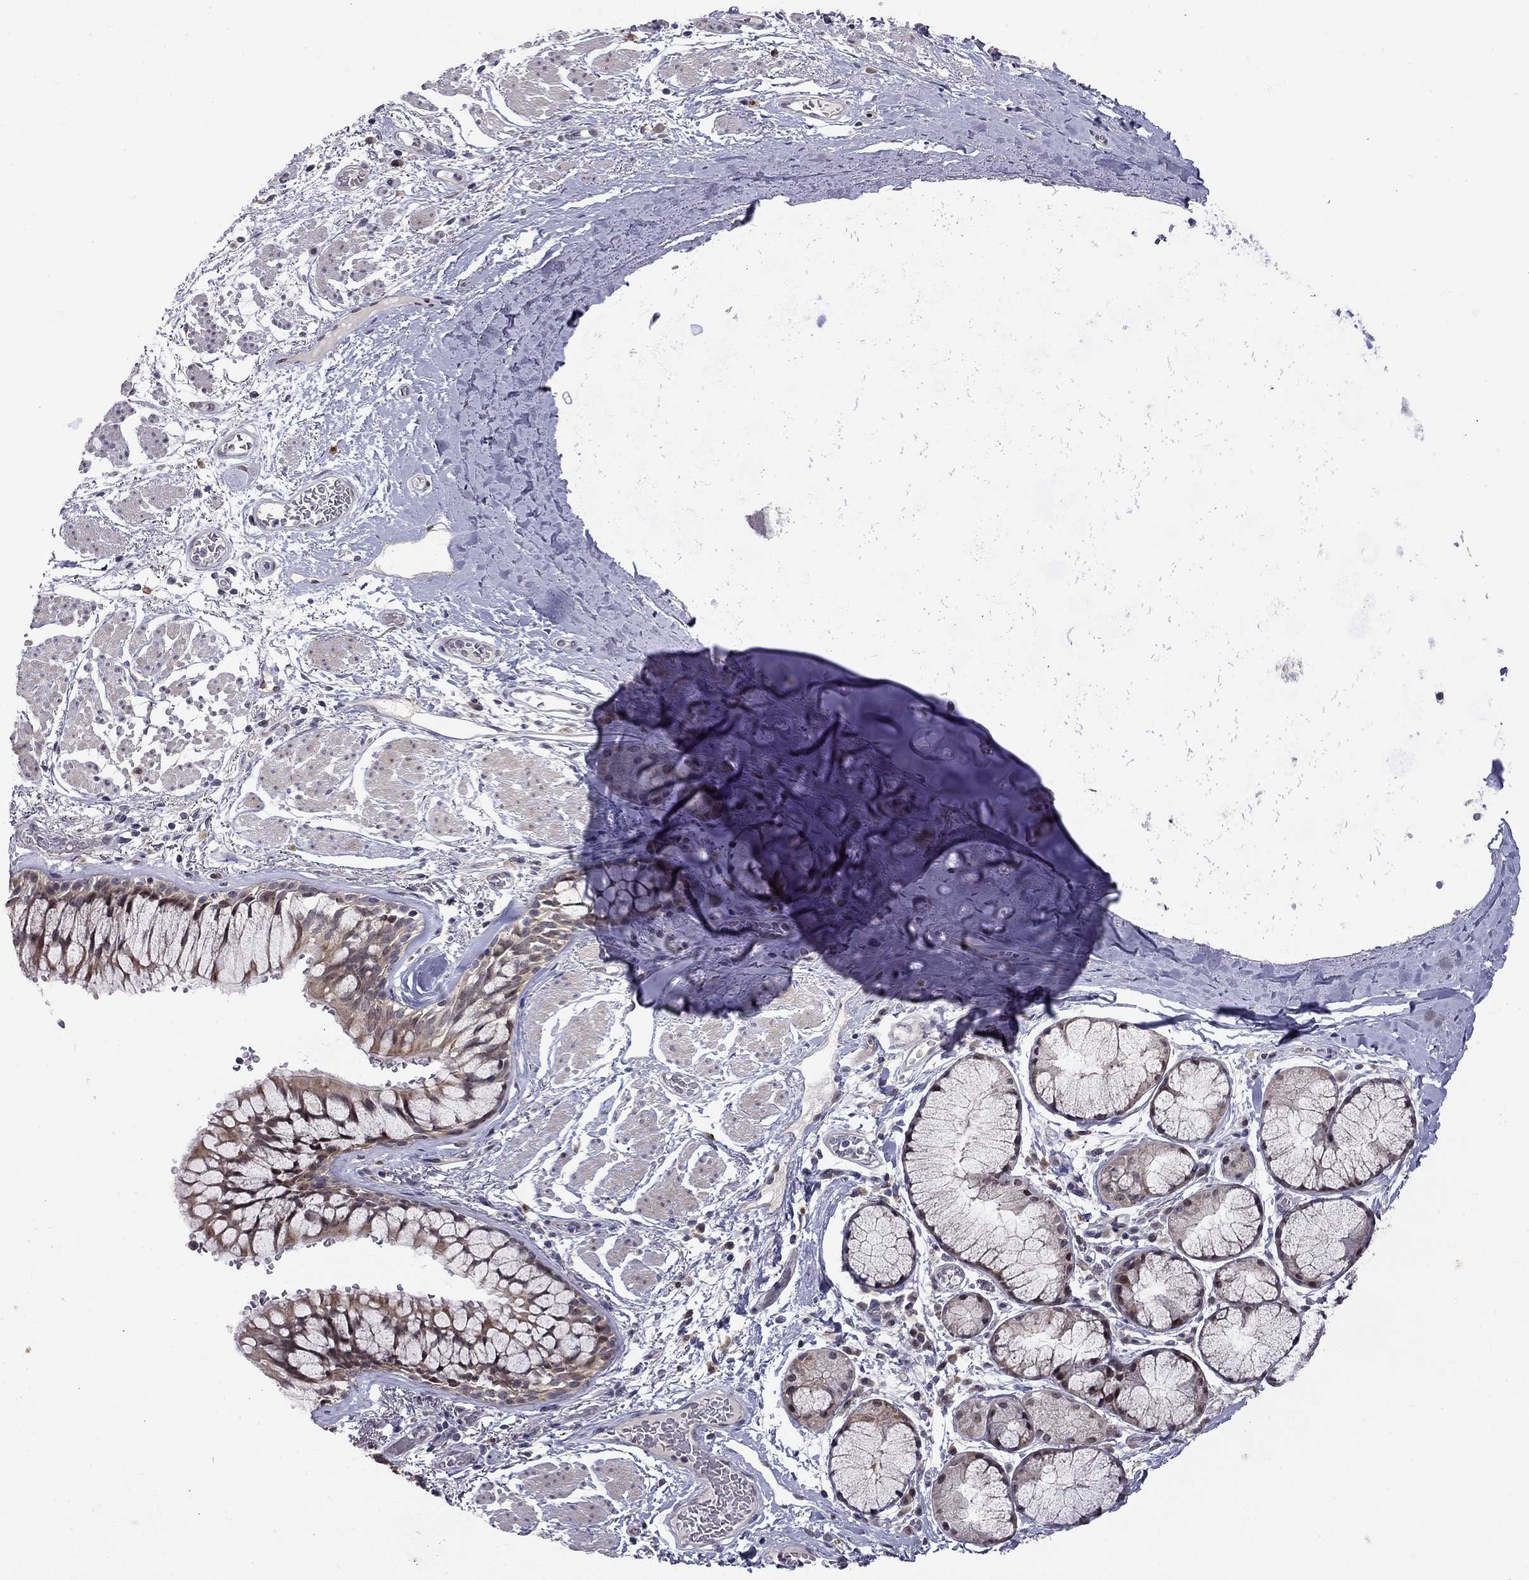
{"staining": {"intensity": "weak", "quantity": "25%-75%", "location": "cytoplasmic/membranous"}, "tissue": "bronchus", "cell_type": "Respiratory epithelial cells", "image_type": "normal", "snomed": [{"axis": "morphology", "description": "Normal tissue, NOS"}, {"axis": "topography", "description": "Bronchus"}, {"axis": "topography", "description": "Lung"}], "caption": "Human bronchus stained with a brown dye reveals weak cytoplasmic/membranous positive staining in about 25%-75% of respiratory epithelial cells.", "gene": "STXBP6", "patient": {"sex": "female", "age": 57}}